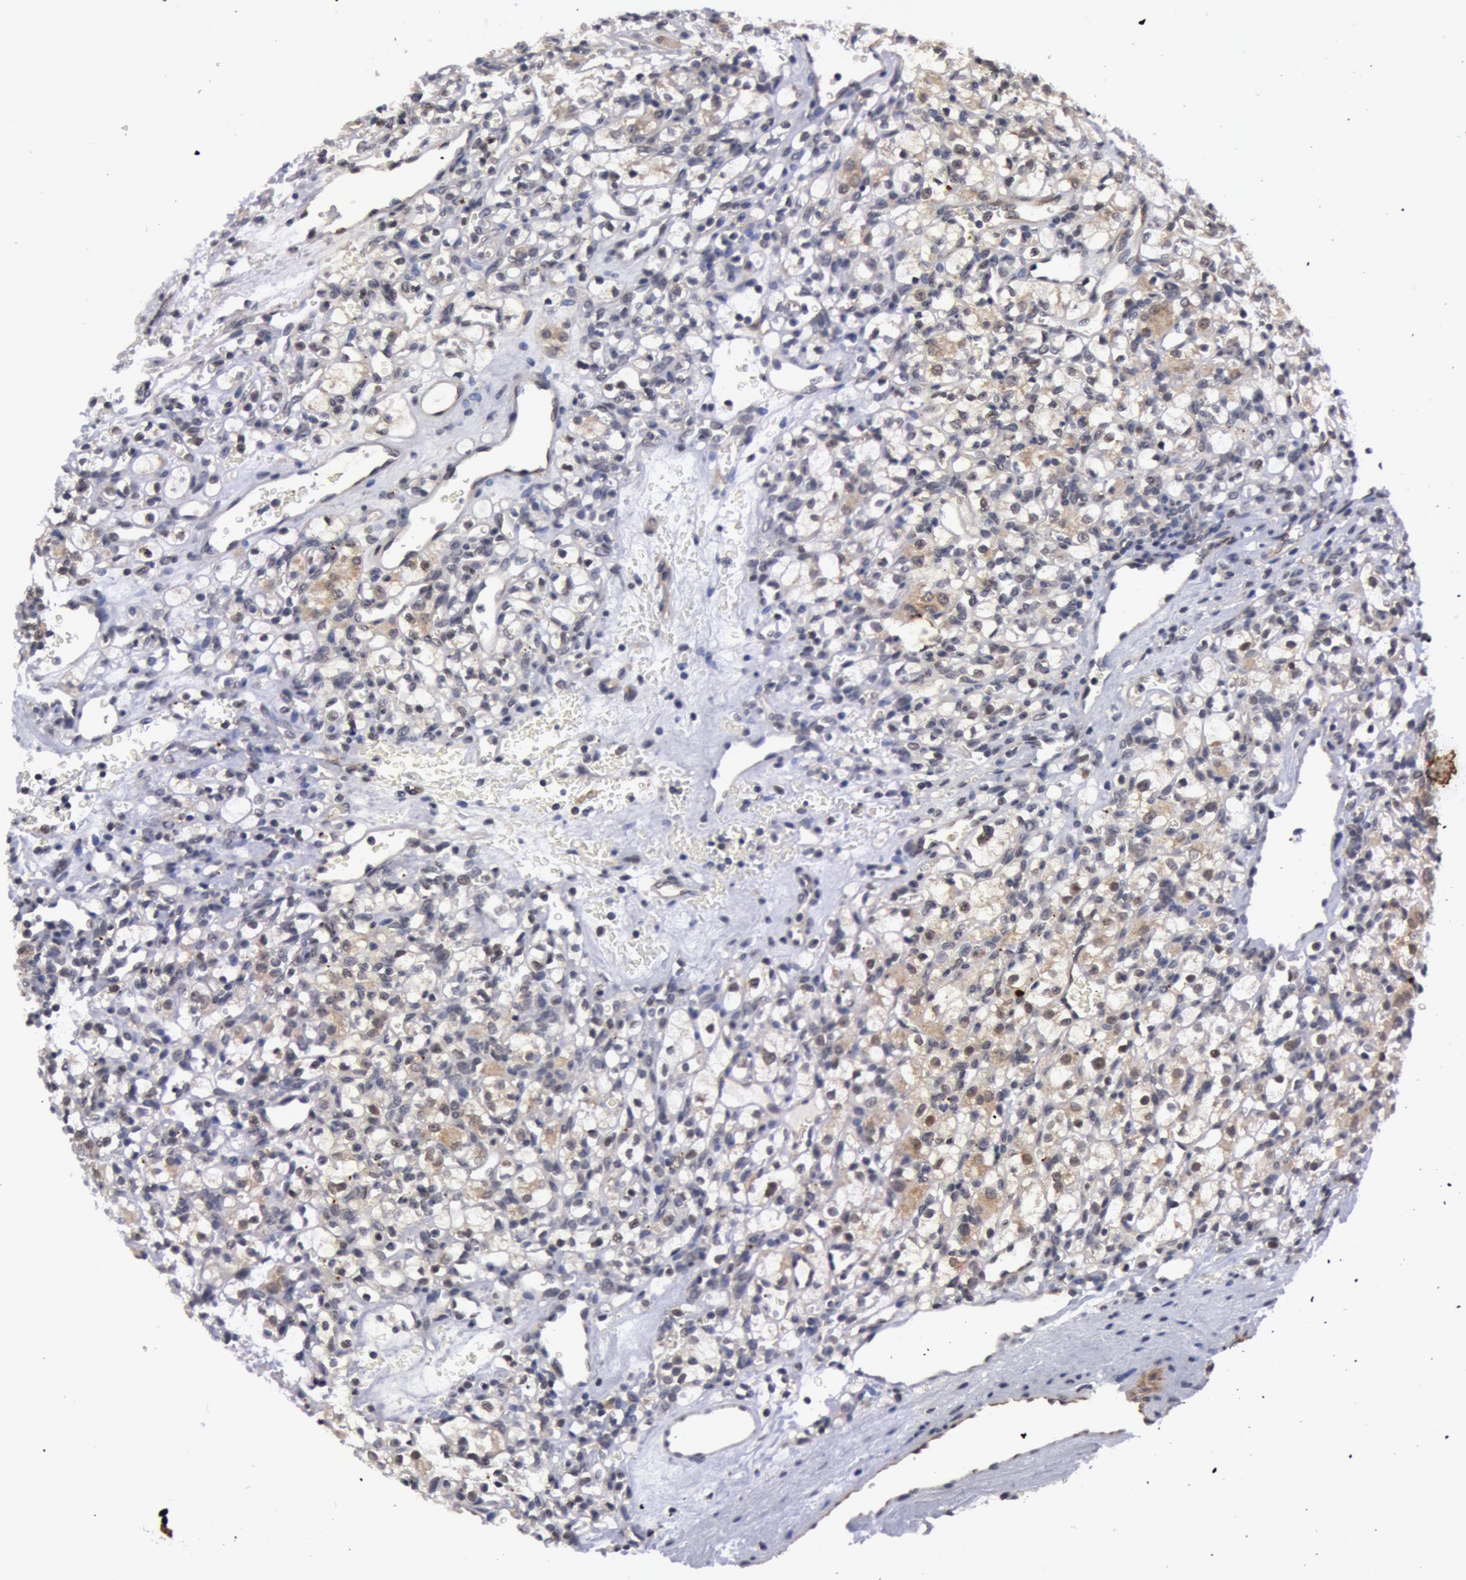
{"staining": {"intensity": "weak", "quantity": "<25%", "location": "cytoplasmic/membranous"}, "tissue": "renal cancer", "cell_type": "Tumor cells", "image_type": "cancer", "snomed": [{"axis": "morphology", "description": "Adenocarcinoma, NOS"}, {"axis": "topography", "description": "Kidney"}], "caption": "The immunohistochemistry (IHC) micrograph has no significant positivity in tumor cells of renal cancer tissue.", "gene": "SYTL4", "patient": {"sex": "female", "age": 62}}